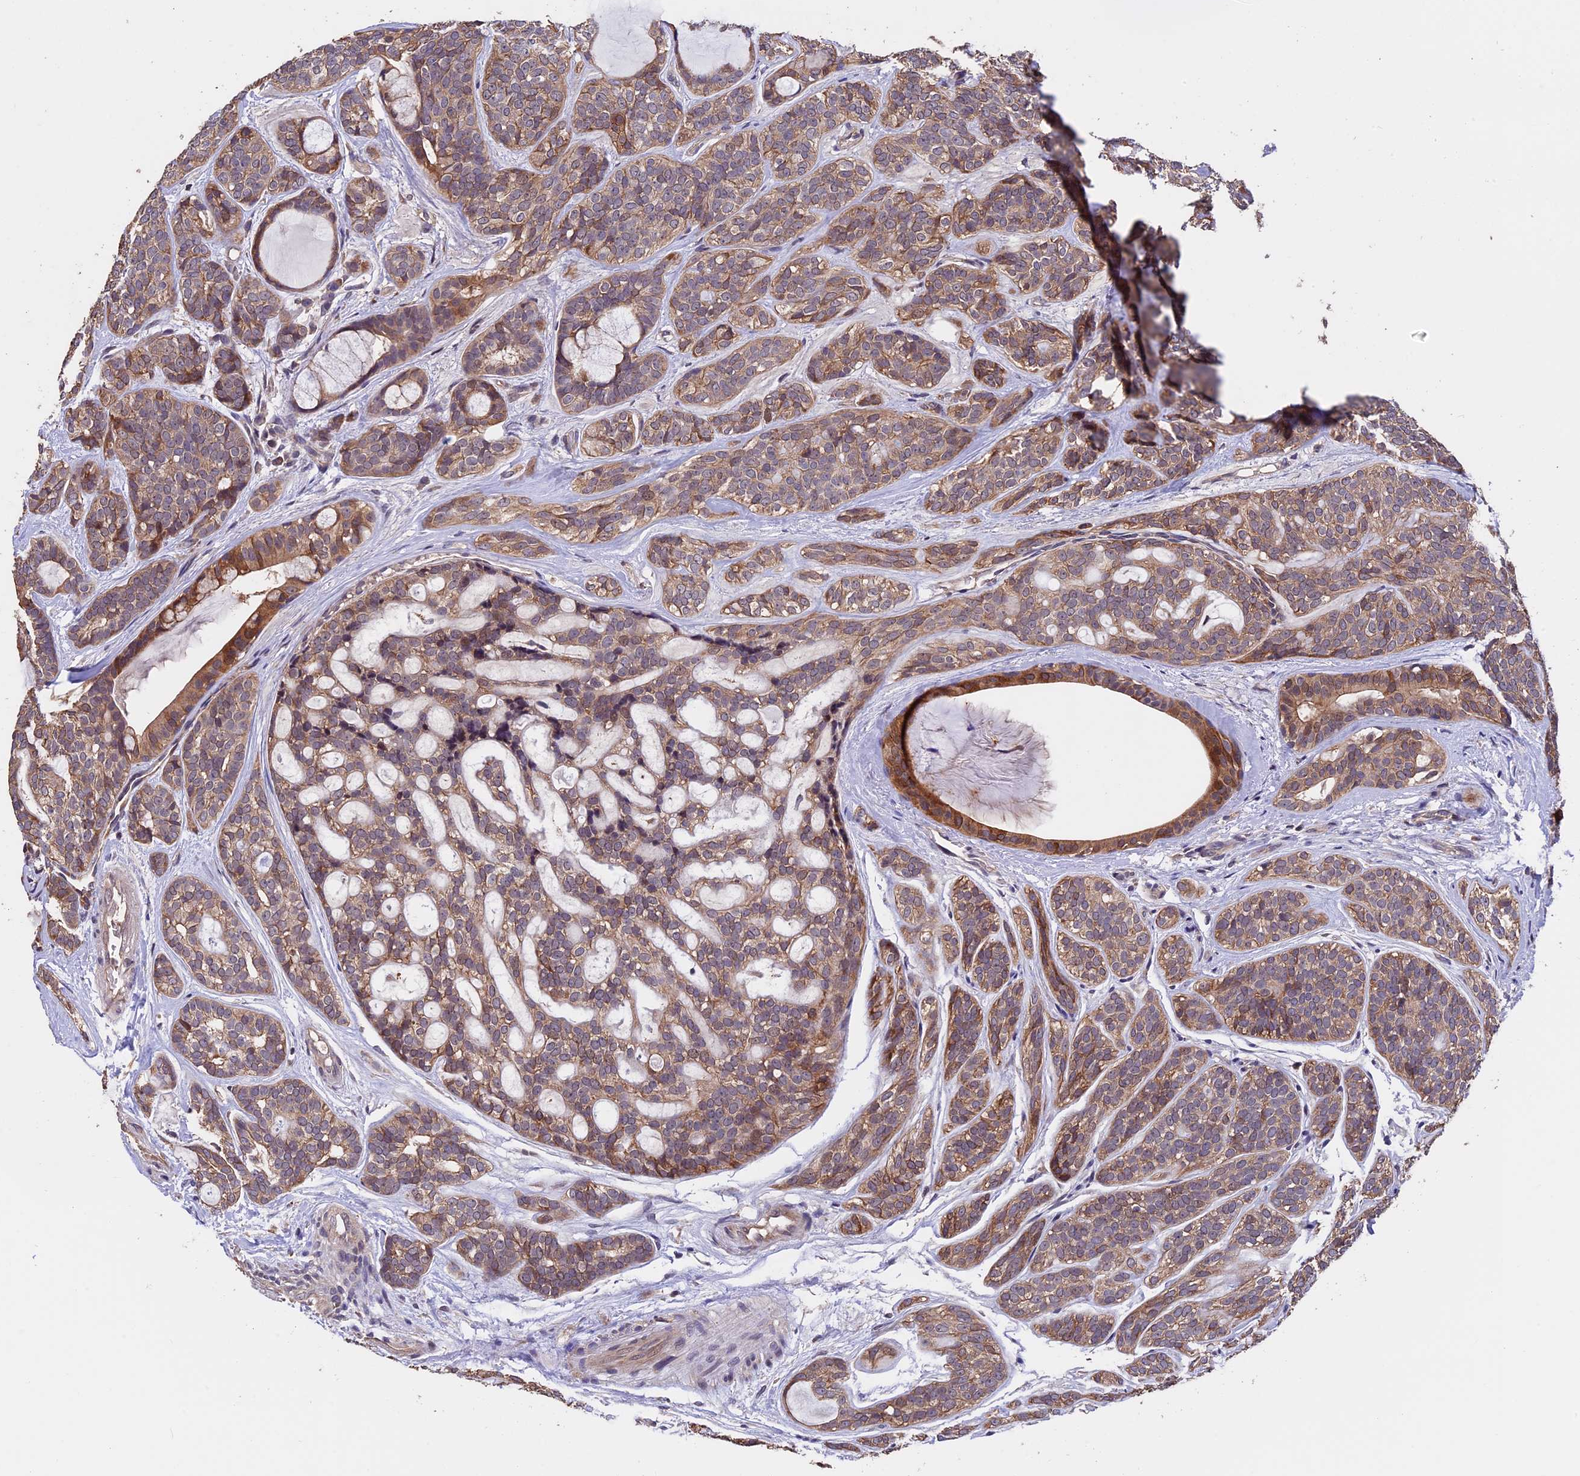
{"staining": {"intensity": "moderate", "quantity": ">75%", "location": "cytoplasmic/membranous"}, "tissue": "head and neck cancer", "cell_type": "Tumor cells", "image_type": "cancer", "snomed": [{"axis": "morphology", "description": "Adenocarcinoma, NOS"}, {"axis": "topography", "description": "Head-Neck"}], "caption": "This micrograph reveals IHC staining of adenocarcinoma (head and neck), with medium moderate cytoplasmic/membranous staining in approximately >75% of tumor cells.", "gene": "PKD2L2", "patient": {"sex": "male", "age": 66}}